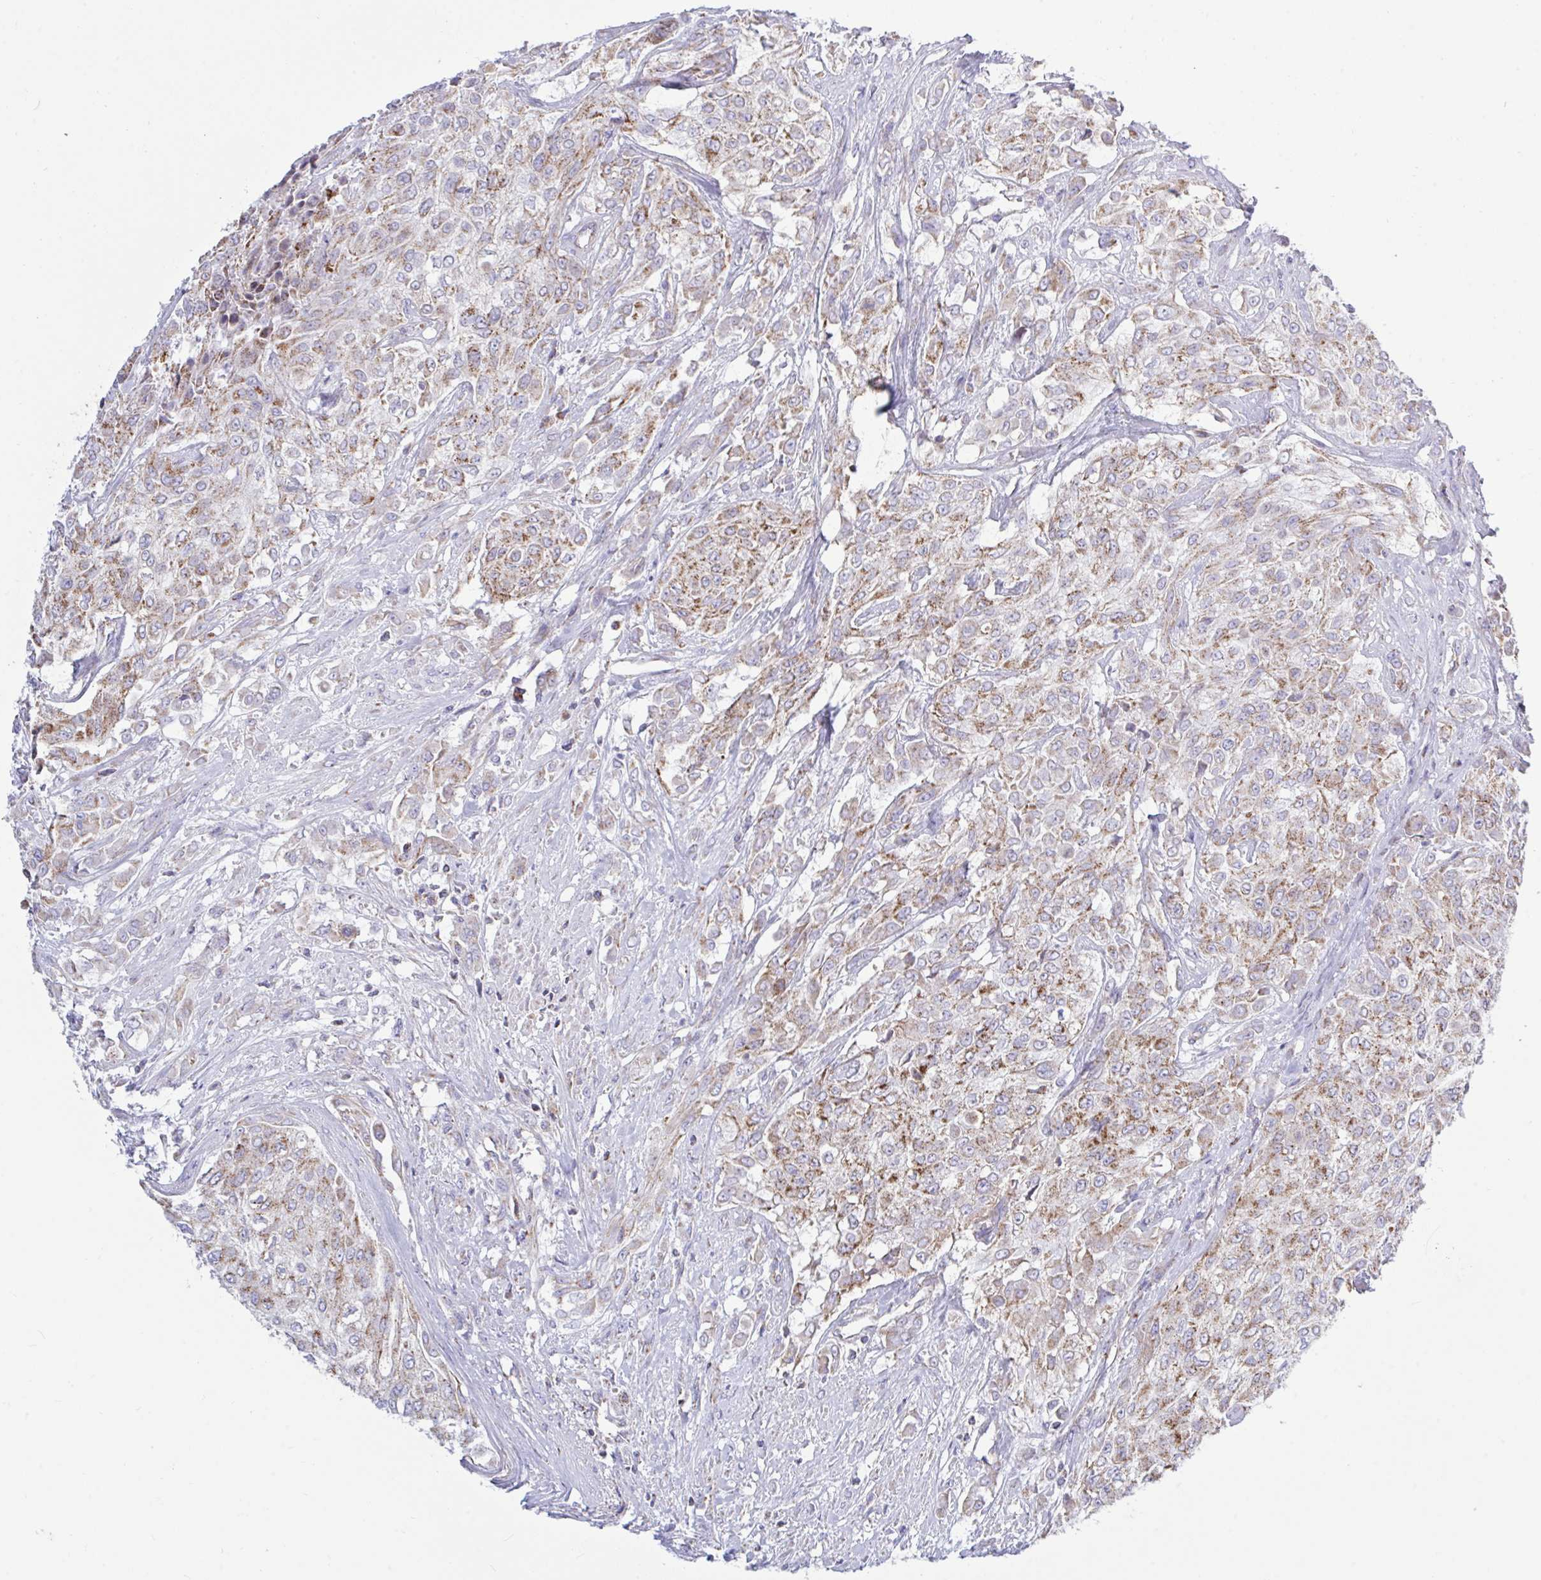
{"staining": {"intensity": "weak", "quantity": "25%-75%", "location": "cytoplasmic/membranous"}, "tissue": "urothelial cancer", "cell_type": "Tumor cells", "image_type": "cancer", "snomed": [{"axis": "morphology", "description": "Urothelial carcinoma, High grade"}, {"axis": "topography", "description": "Urinary bladder"}], "caption": "A micrograph of human high-grade urothelial carcinoma stained for a protein demonstrates weak cytoplasmic/membranous brown staining in tumor cells.", "gene": "HSPE1", "patient": {"sex": "male", "age": 57}}